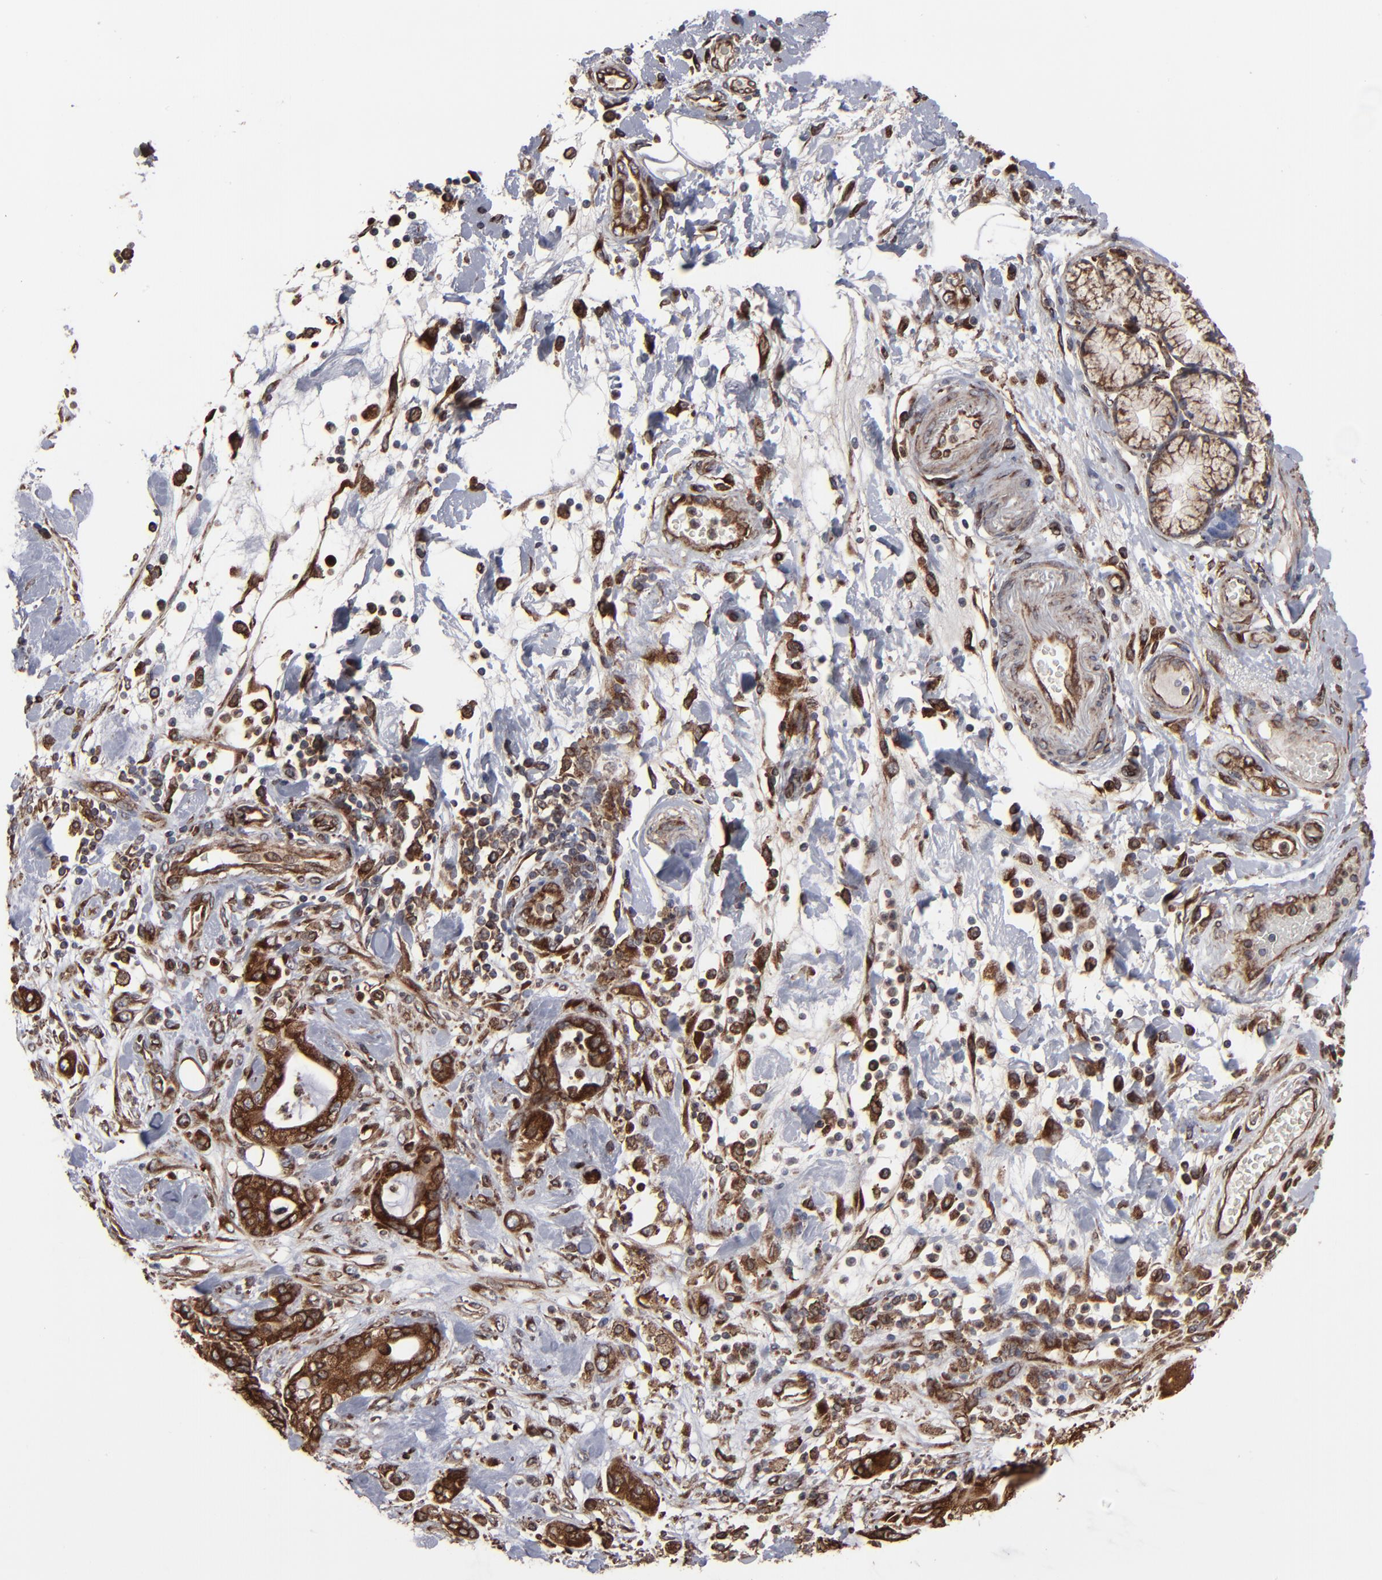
{"staining": {"intensity": "moderate", "quantity": ">75%", "location": "cytoplasmic/membranous"}, "tissue": "pancreatic cancer", "cell_type": "Tumor cells", "image_type": "cancer", "snomed": [{"axis": "morphology", "description": "Adenocarcinoma, NOS"}, {"axis": "morphology", "description": "Adenocarcinoma, metastatic, NOS"}, {"axis": "topography", "description": "Lymph node"}, {"axis": "topography", "description": "Pancreas"}, {"axis": "topography", "description": "Duodenum"}], "caption": "Human pancreatic adenocarcinoma stained with a brown dye demonstrates moderate cytoplasmic/membranous positive positivity in about >75% of tumor cells.", "gene": "CNIH1", "patient": {"sex": "female", "age": 64}}